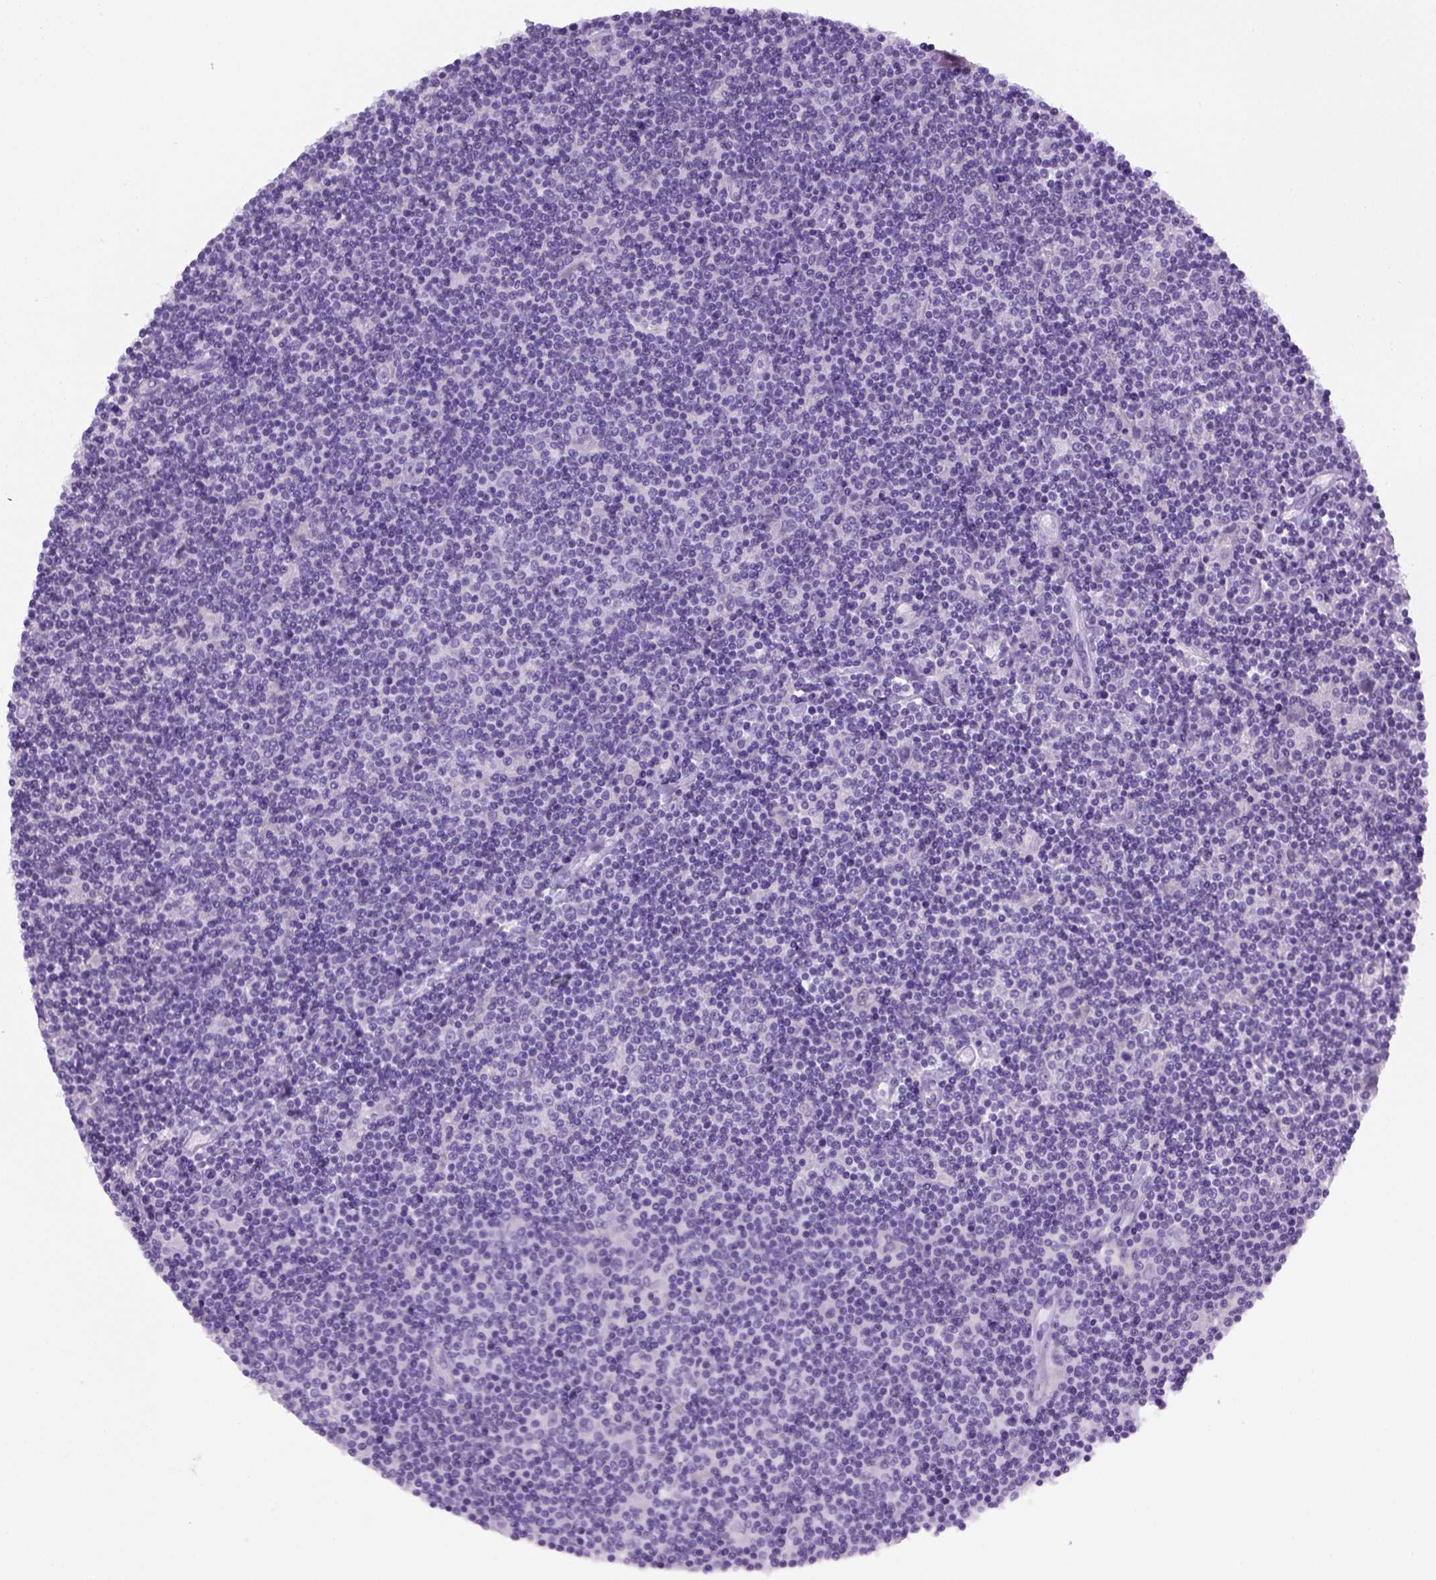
{"staining": {"intensity": "negative", "quantity": "none", "location": "none"}, "tissue": "lymphoma", "cell_type": "Tumor cells", "image_type": "cancer", "snomed": [{"axis": "morphology", "description": "Hodgkin's disease, NOS"}, {"axis": "topography", "description": "Lymph node"}], "caption": "This is an IHC image of Hodgkin's disease. There is no expression in tumor cells.", "gene": "KRT71", "patient": {"sex": "male", "age": 40}}